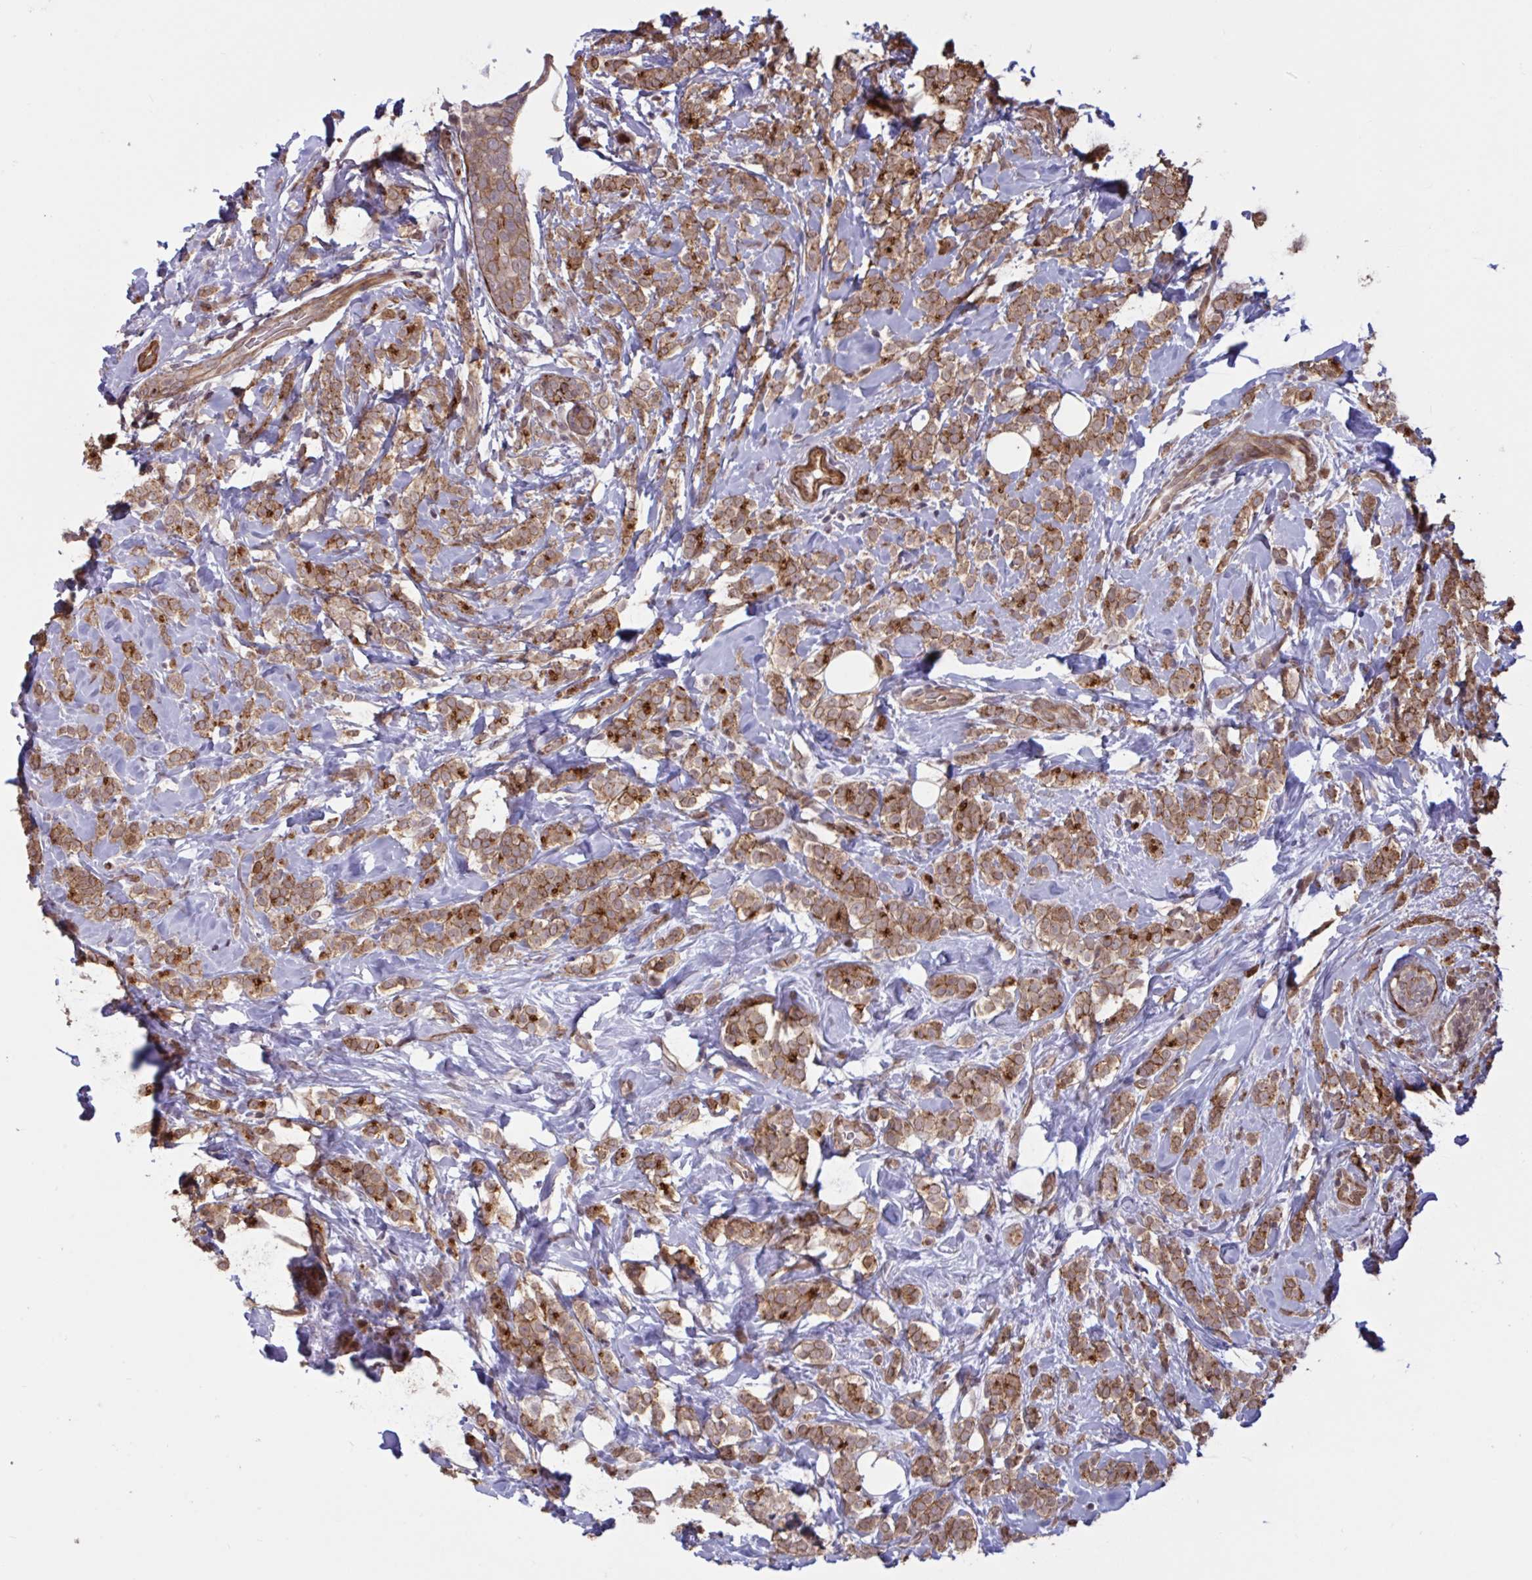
{"staining": {"intensity": "moderate", "quantity": ">75%", "location": "cytoplasmic/membranous,nuclear"}, "tissue": "breast cancer", "cell_type": "Tumor cells", "image_type": "cancer", "snomed": [{"axis": "morphology", "description": "Lobular carcinoma"}, {"axis": "topography", "description": "Breast"}], "caption": "Lobular carcinoma (breast) stained with a protein marker shows moderate staining in tumor cells.", "gene": "IPO5", "patient": {"sex": "female", "age": 49}}